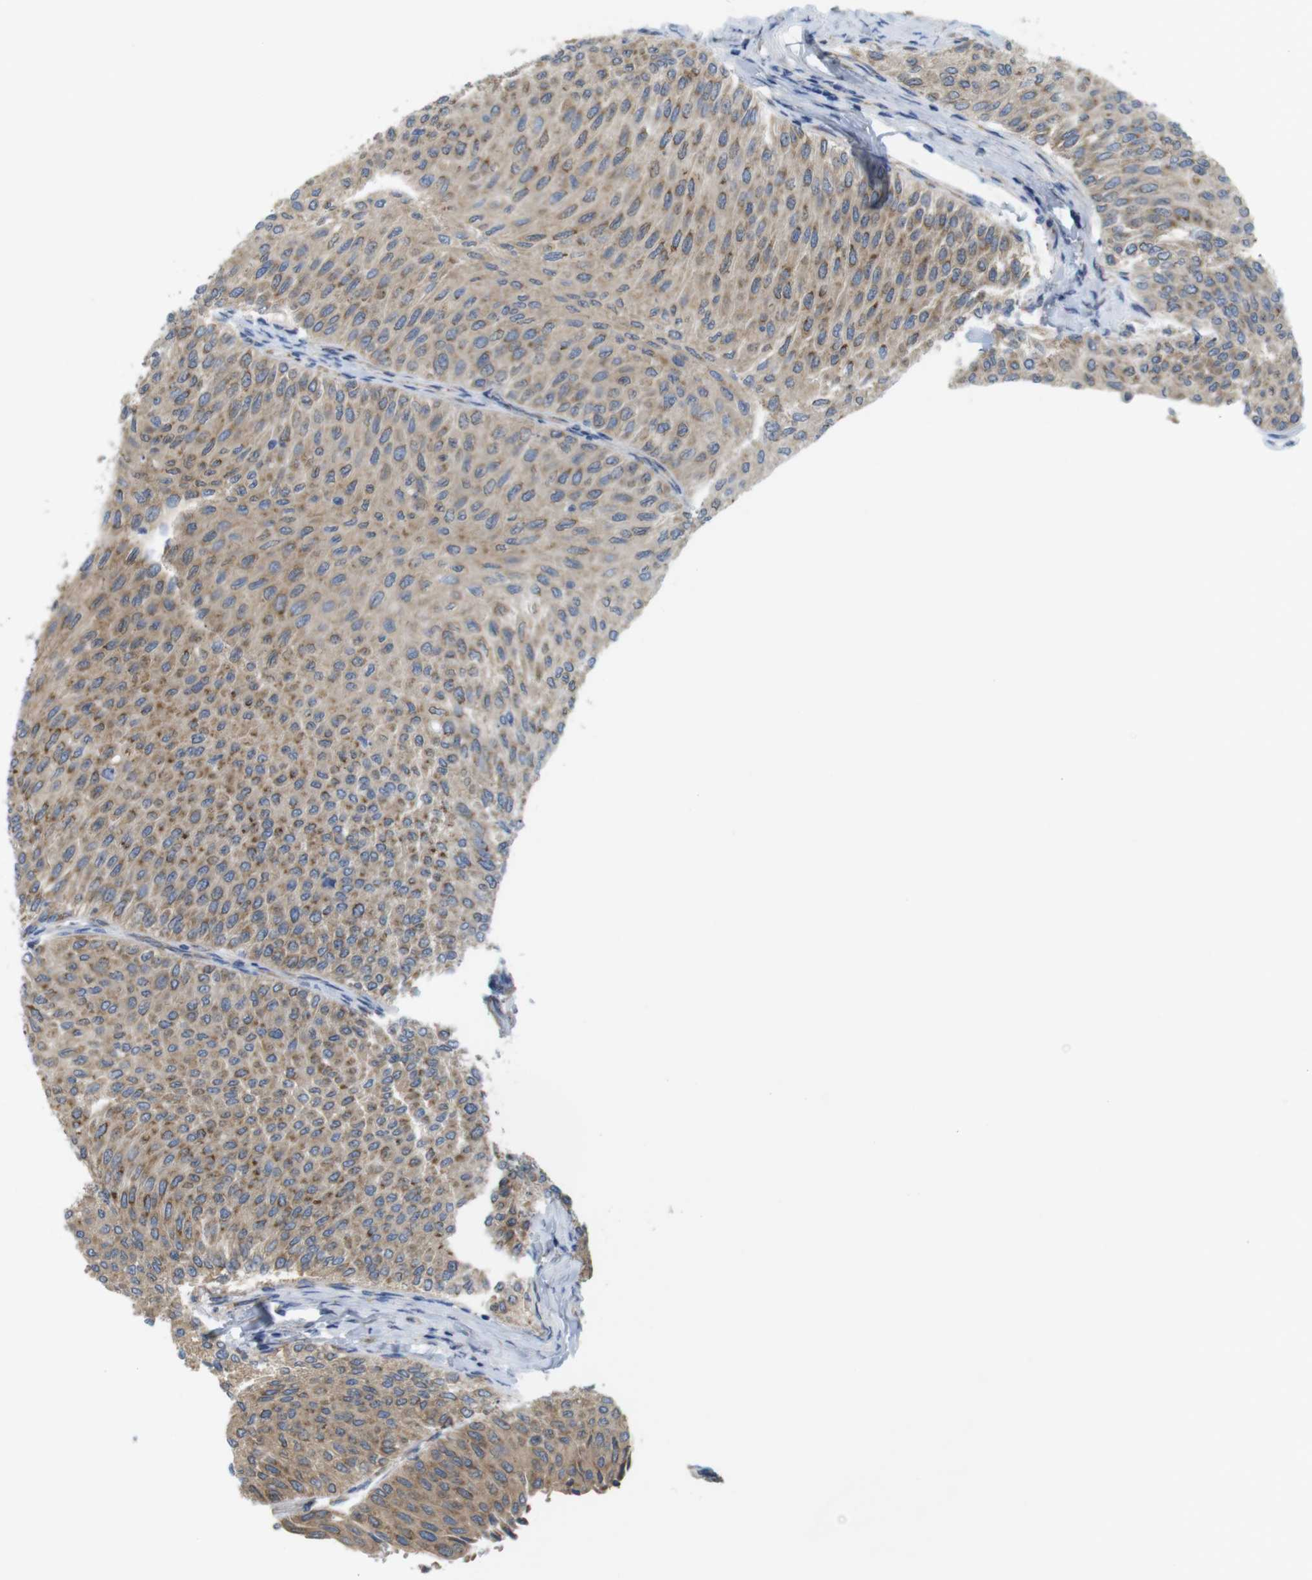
{"staining": {"intensity": "moderate", "quantity": ">75%", "location": "cytoplasmic/membranous"}, "tissue": "urothelial cancer", "cell_type": "Tumor cells", "image_type": "cancer", "snomed": [{"axis": "morphology", "description": "Urothelial carcinoma, Low grade"}, {"axis": "topography", "description": "Urinary bladder"}], "caption": "Immunohistochemistry histopathology image of human urothelial cancer stained for a protein (brown), which exhibits medium levels of moderate cytoplasmic/membranous positivity in approximately >75% of tumor cells.", "gene": "PCNX2", "patient": {"sex": "male", "age": 78}}